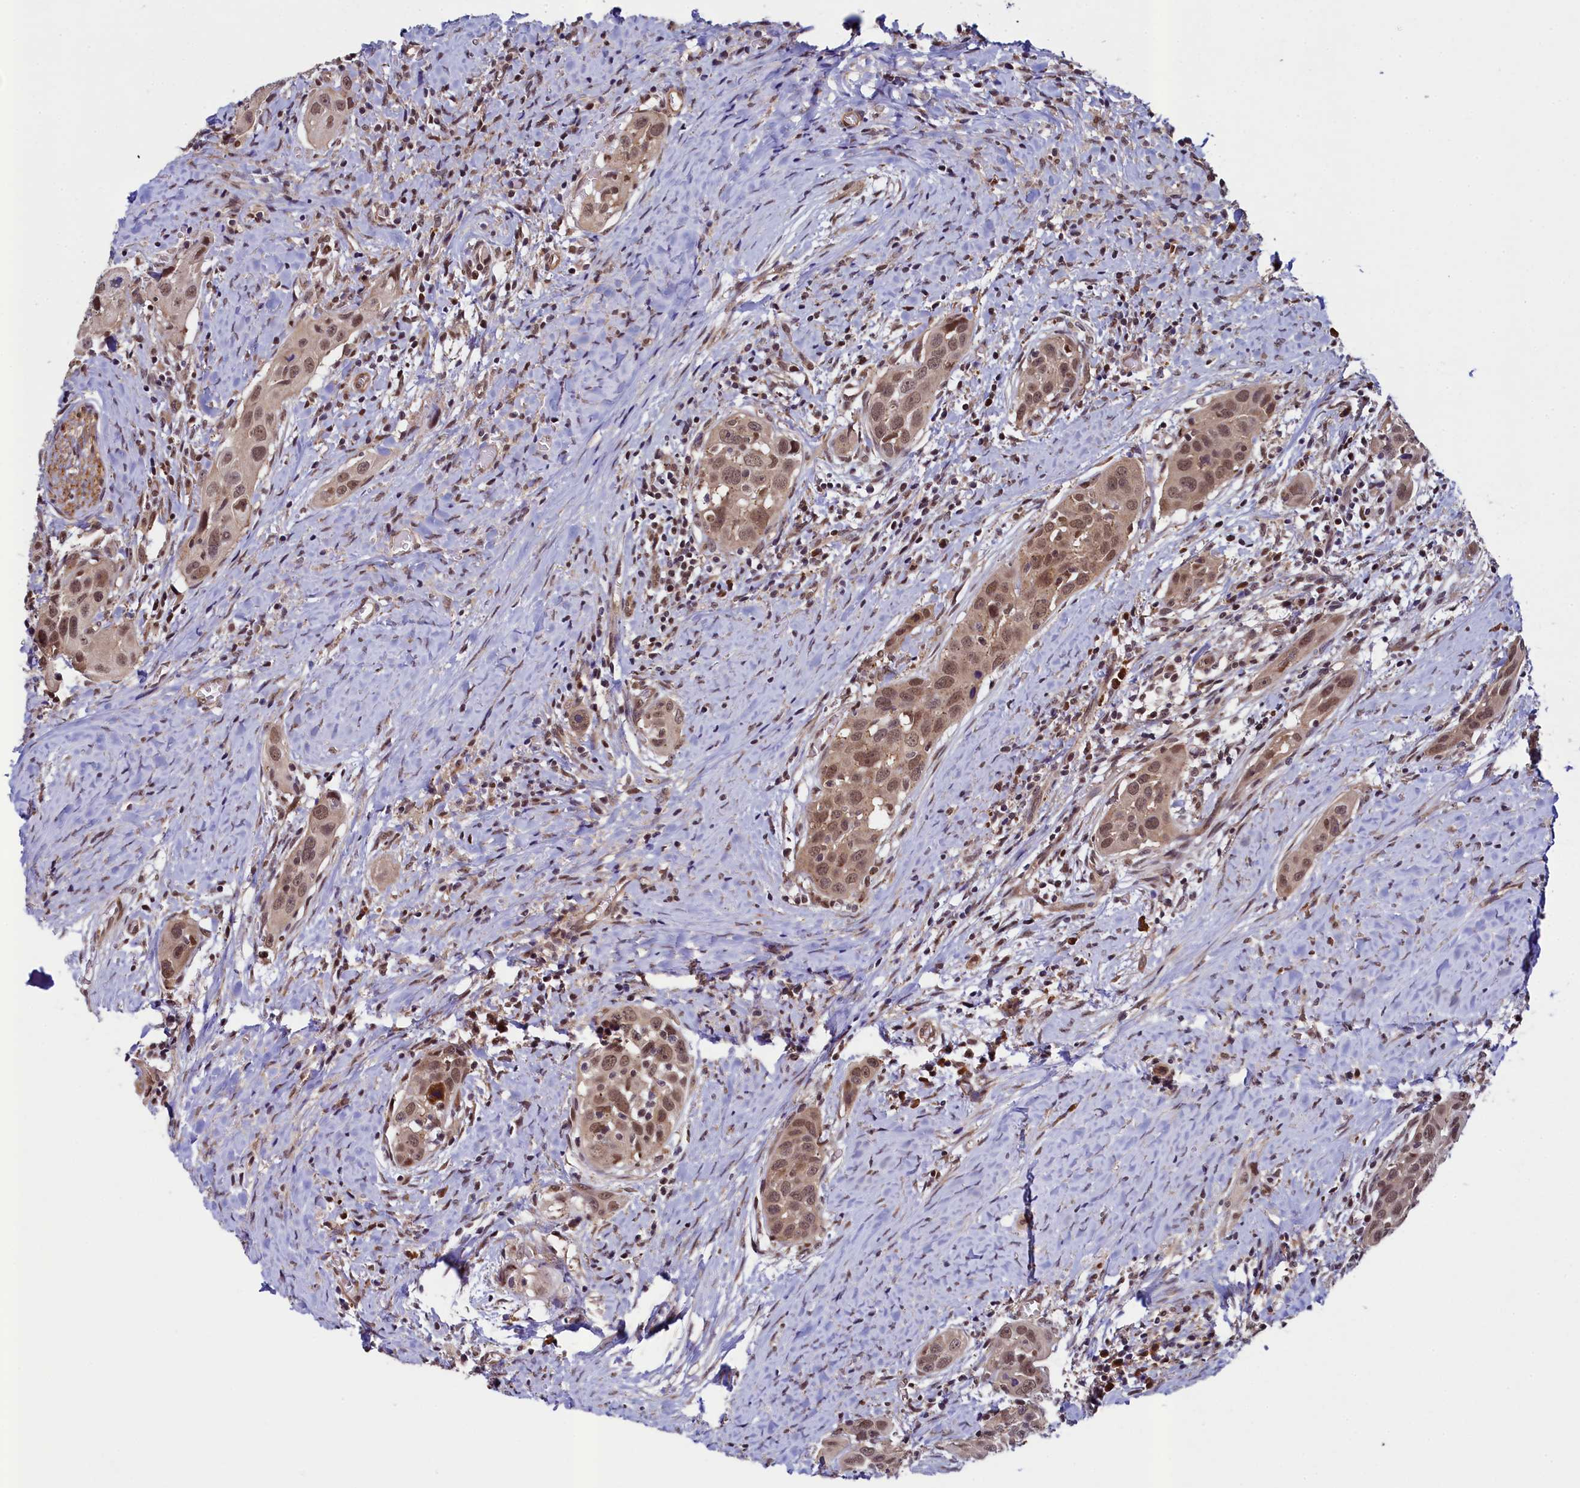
{"staining": {"intensity": "moderate", "quantity": ">75%", "location": "nuclear"}, "tissue": "head and neck cancer", "cell_type": "Tumor cells", "image_type": "cancer", "snomed": [{"axis": "morphology", "description": "Squamous cell carcinoma, NOS"}, {"axis": "topography", "description": "Oral tissue"}, {"axis": "topography", "description": "Head-Neck"}], "caption": "Immunohistochemistry (IHC) image of squamous cell carcinoma (head and neck) stained for a protein (brown), which displays medium levels of moderate nuclear positivity in approximately >75% of tumor cells.", "gene": "LEO1", "patient": {"sex": "female", "age": 50}}